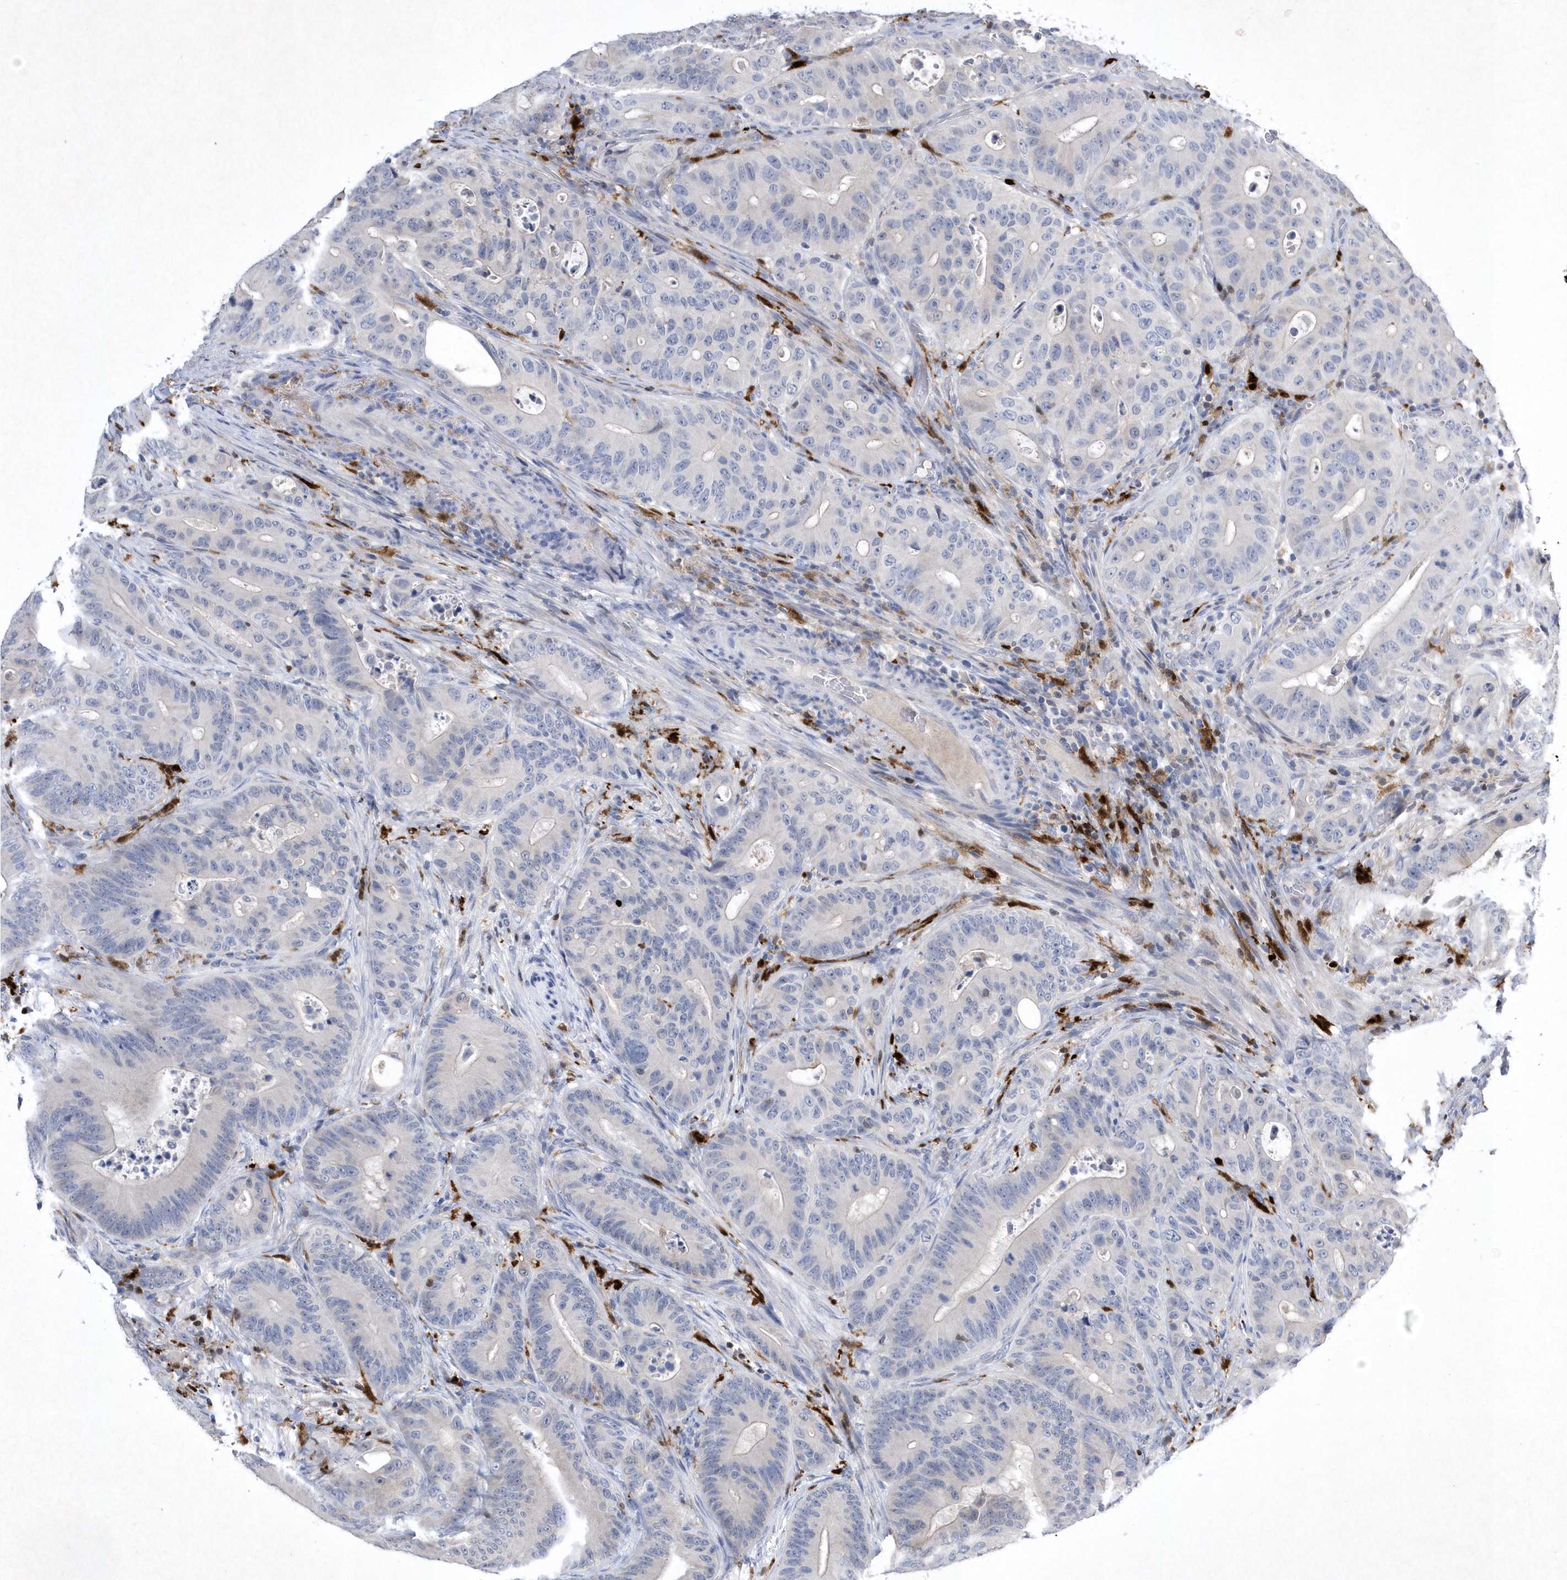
{"staining": {"intensity": "negative", "quantity": "none", "location": "none"}, "tissue": "colorectal cancer", "cell_type": "Tumor cells", "image_type": "cancer", "snomed": [{"axis": "morphology", "description": "Adenocarcinoma, NOS"}, {"axis": "topography", "description": "Colon"}], "caption": "A high-resolution histopathology image shows IHC staining of colorectal cancer, which exhibits no significant staining in tumor cells.", "gene": "BHLHA15", "patient": {"sex": "male", "age": 83}}